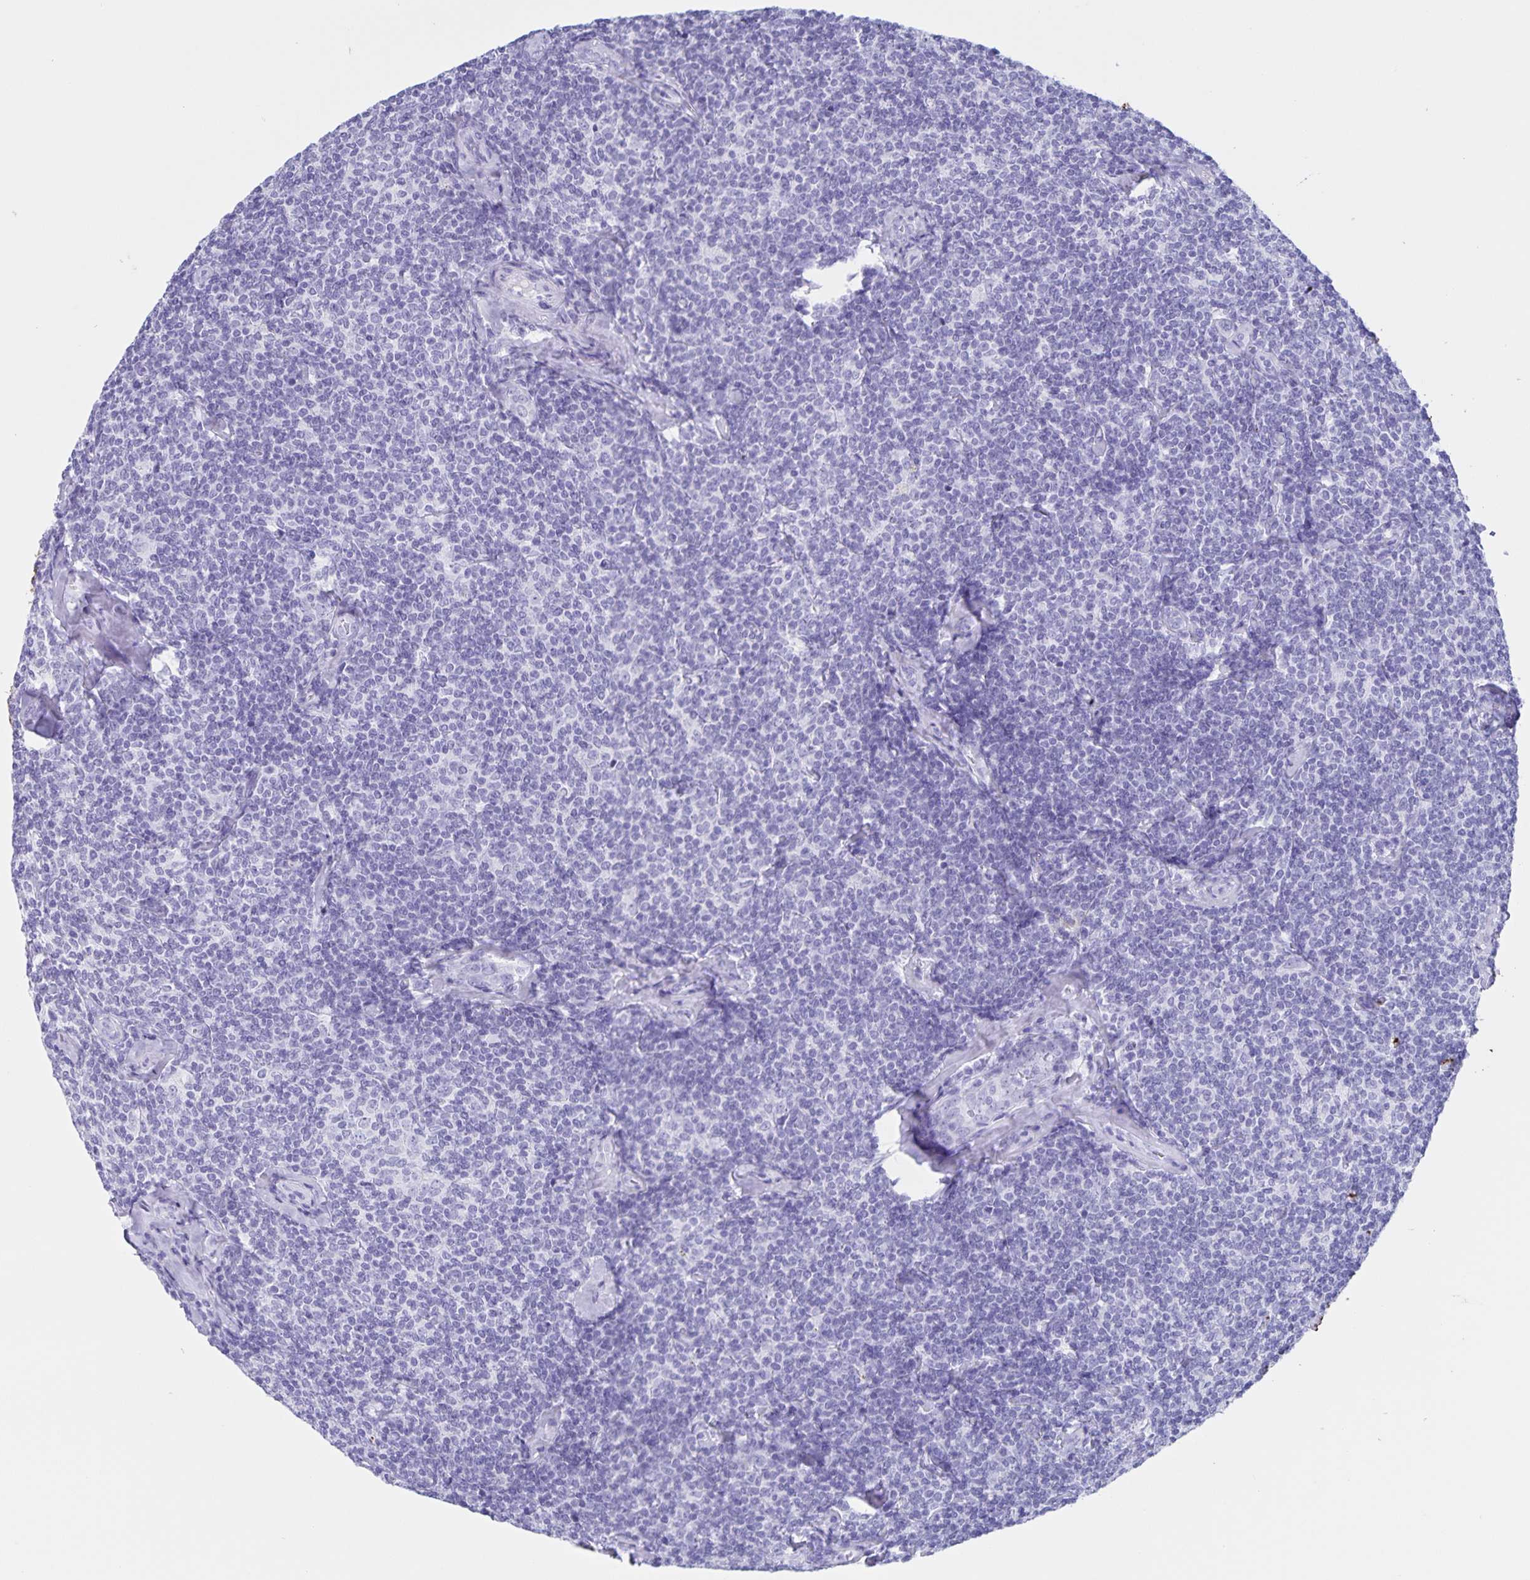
{"staining": {"intensity": "negative", "quantity": "none", "location": "none"}, "tissue": "lymphoma", "cell_type": "Tumor cells", "image_type": "cancer", "snomed": [{"axis": "morphology", "description": "Malignant lymphoma, non-Hodgkin's type, Low grade"}, {"axis": "topography", "description": "Lymph node"}], "caption": "This is an immunohistochemistry (IHC) micrograph of low-grade malignant lymphoma, non-Hodgkin's type. There is no positivity in tumor cells.", "gene": "AQP4", "patient": {"sex": "female", "age": 56}}